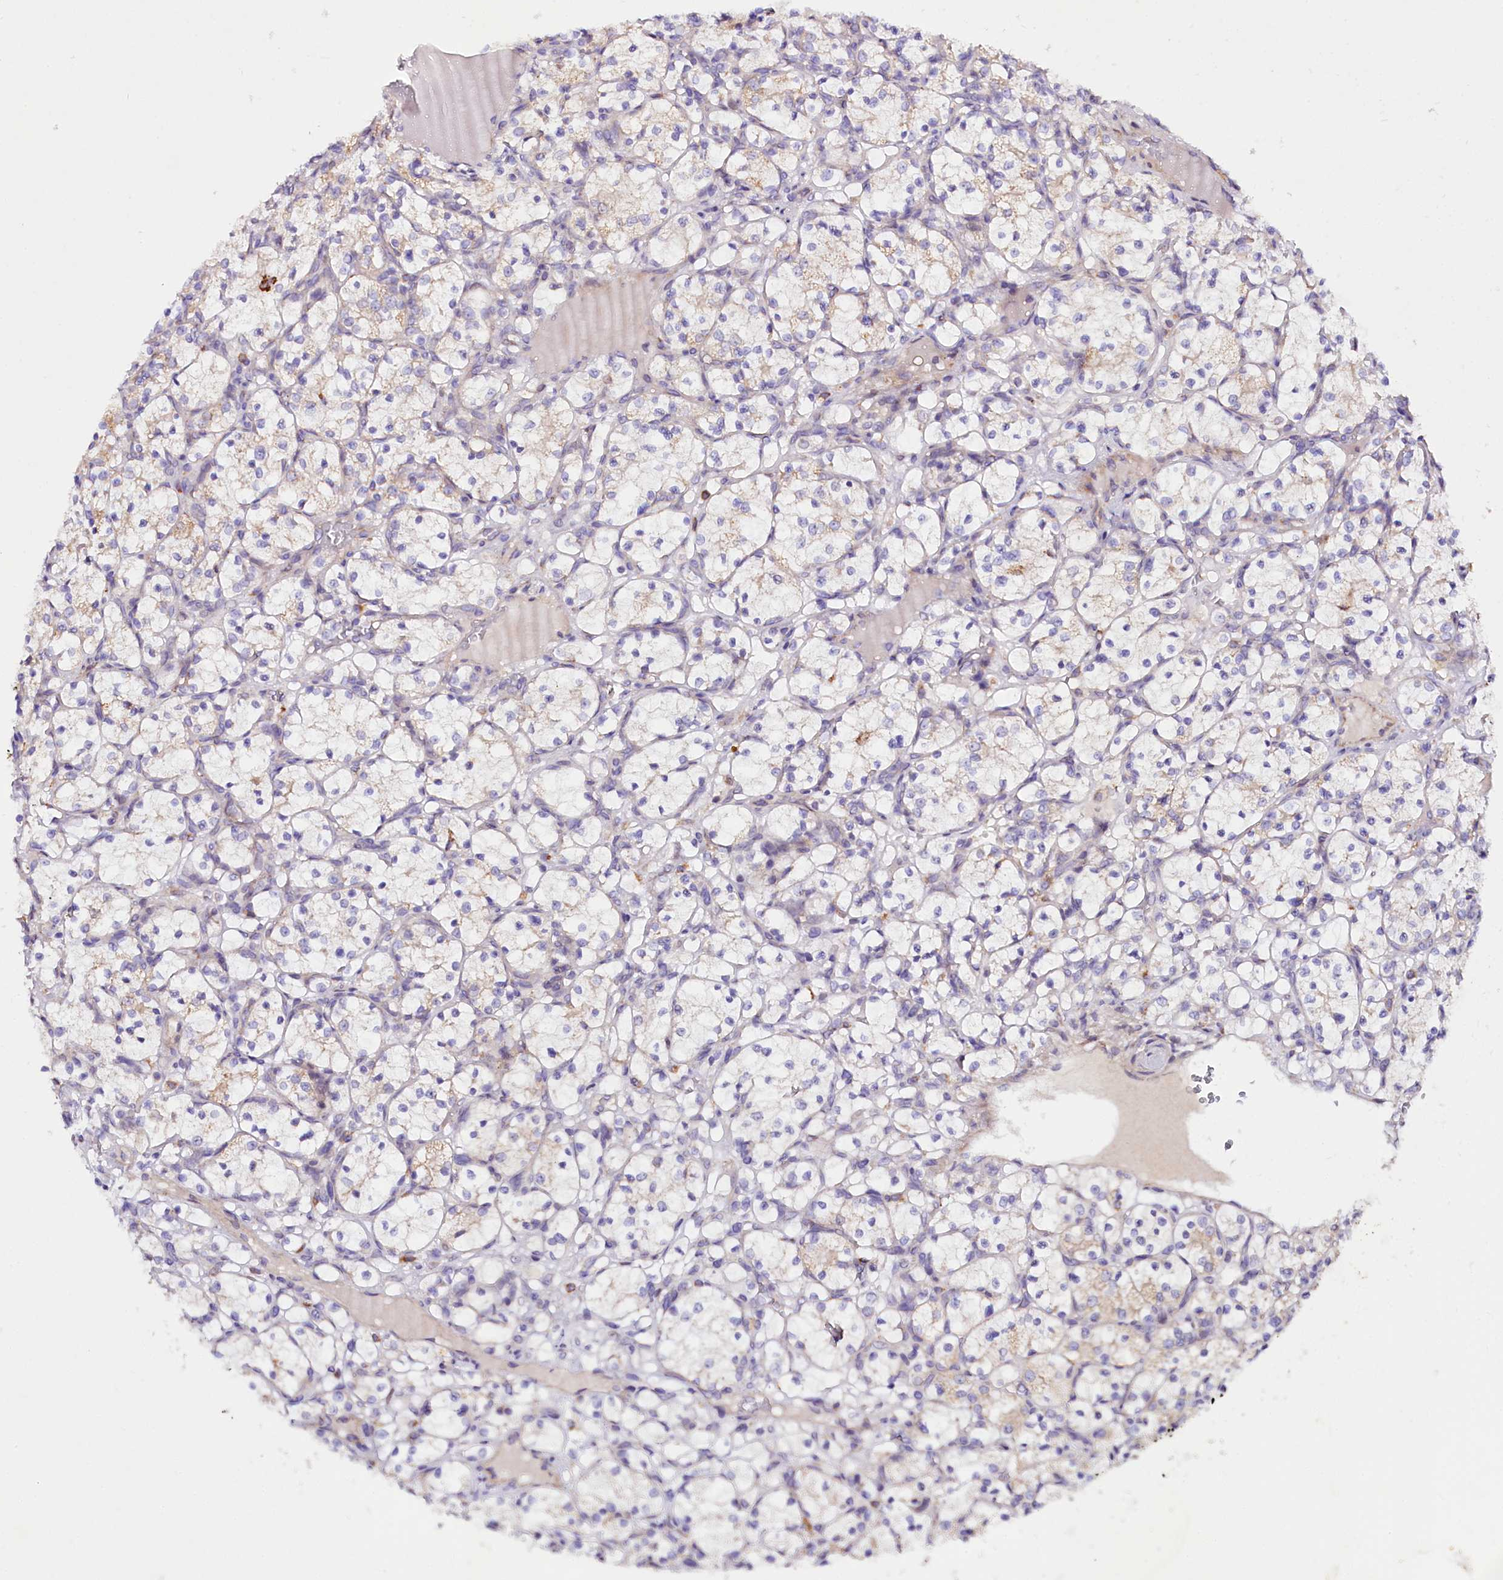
{"staining": {"intensity": "weak", "quantity": "<25%", "location": "cytoplasmic/membranous"}, "tissue": "renal cancer", "cell_type": "Tumor cells", "image_type": "cancer", "snomed": [{"axis": "morphology", "description": "Adenocarcinoma, NOS"}, {"axis": "topography", "description": "Kidney"}], "caption": "Micrograph shows no protein staining in tumor cells of renal adenocarcinoma tissue.", "gene": "SACM1L", "patient": {"sex": "female", "age": 69}}